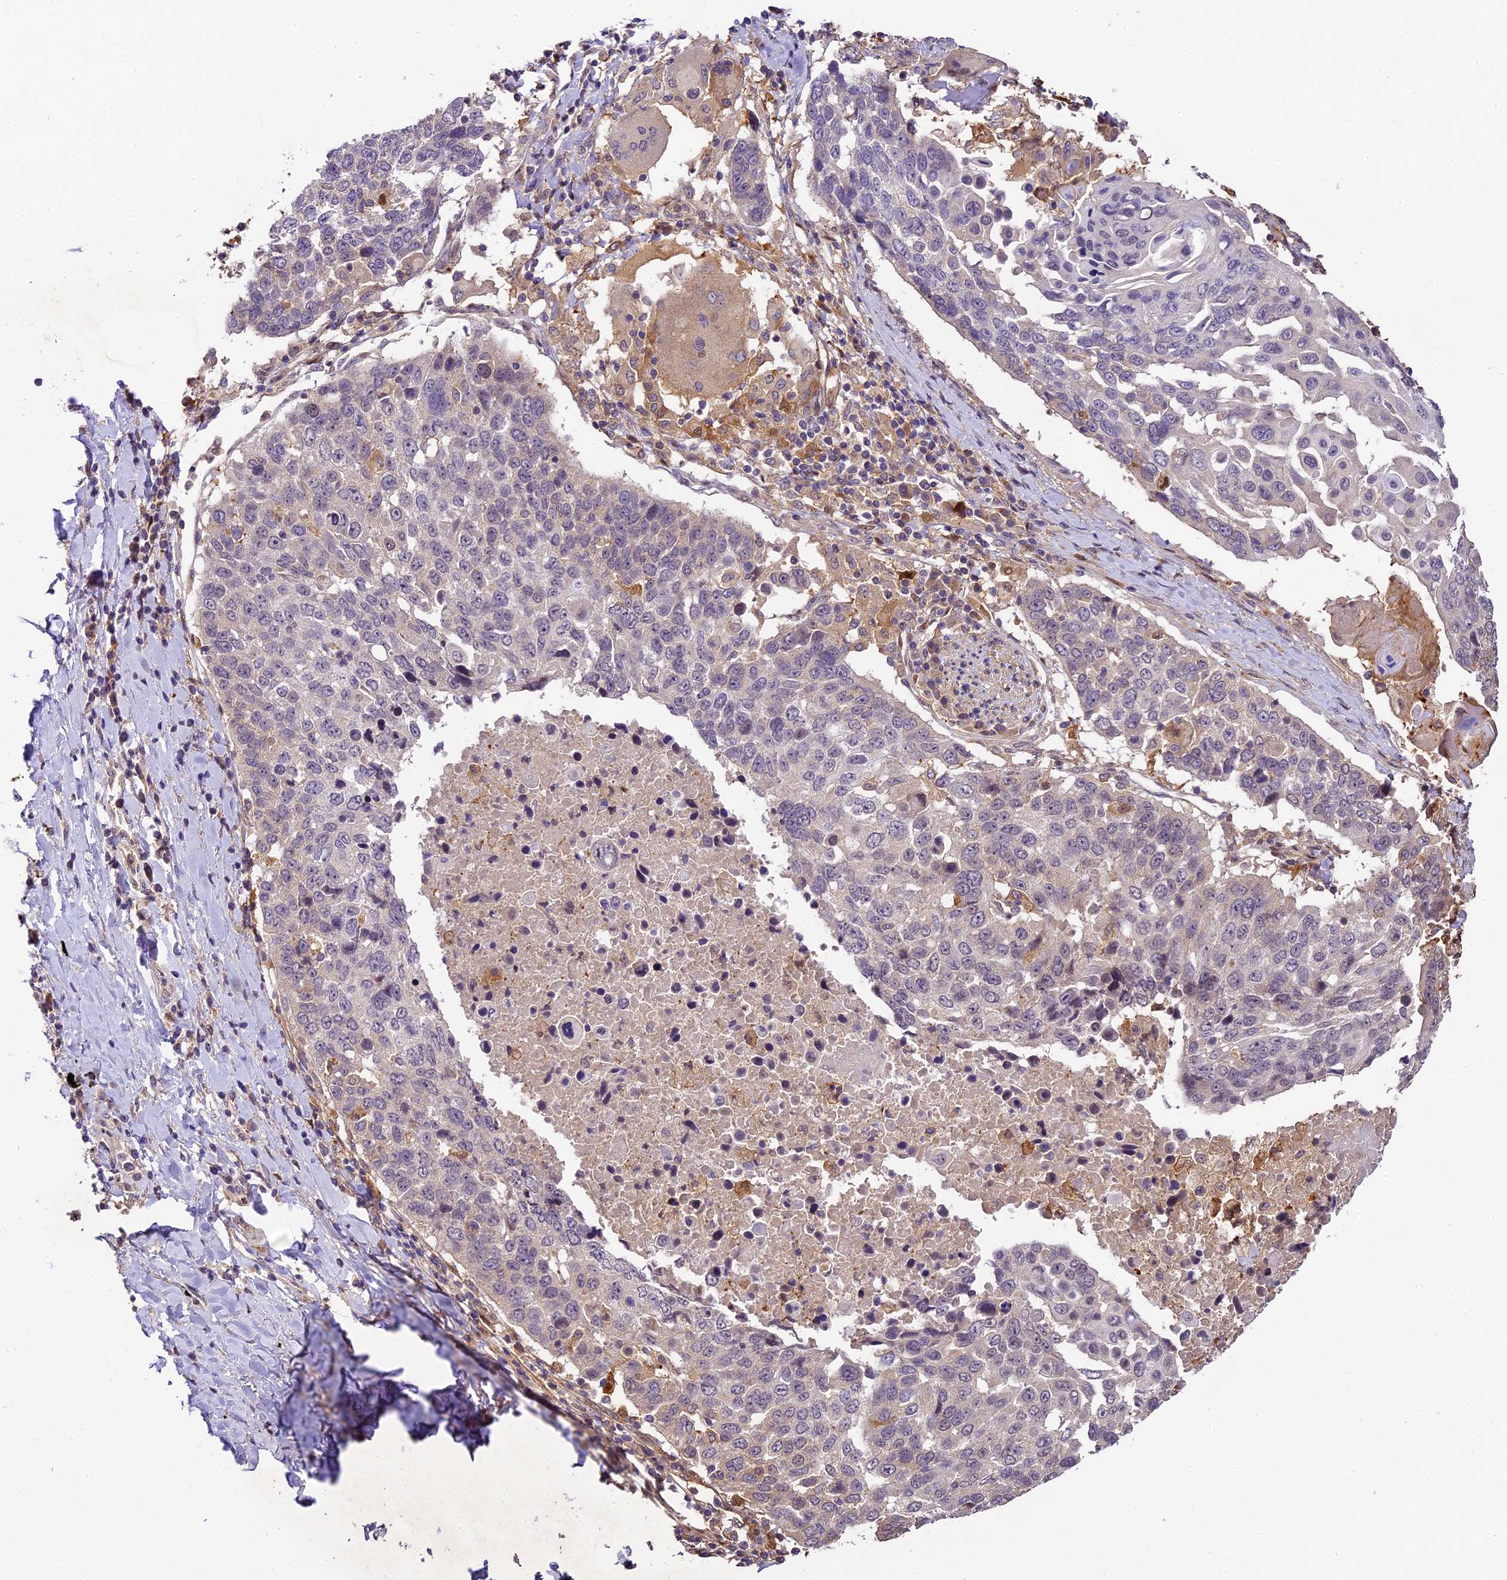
{"staining": {"intensity": "moderate", "quantity": "<25%", "location": "cytoplasmic/membranous"}, "tissue": "lung cancer", "cell_type": "Tumor cells", "image_type": "cancer", "snomed": [{"axis": "morphology", "description": "Squamous cell carcinoma, NOS"}, {"axis": "topography", "description": "Lung"}], "caption": "This image reveals lung squamous cell carcinoma stained with IHC to label a protein in brown. The cytoplasmic/membranous of tumor cells show moderate positivity for the protein. Nuclei are counter-stained blue.", "gene": "NEK8", "patient": {"sex": "male", "age": 66}}